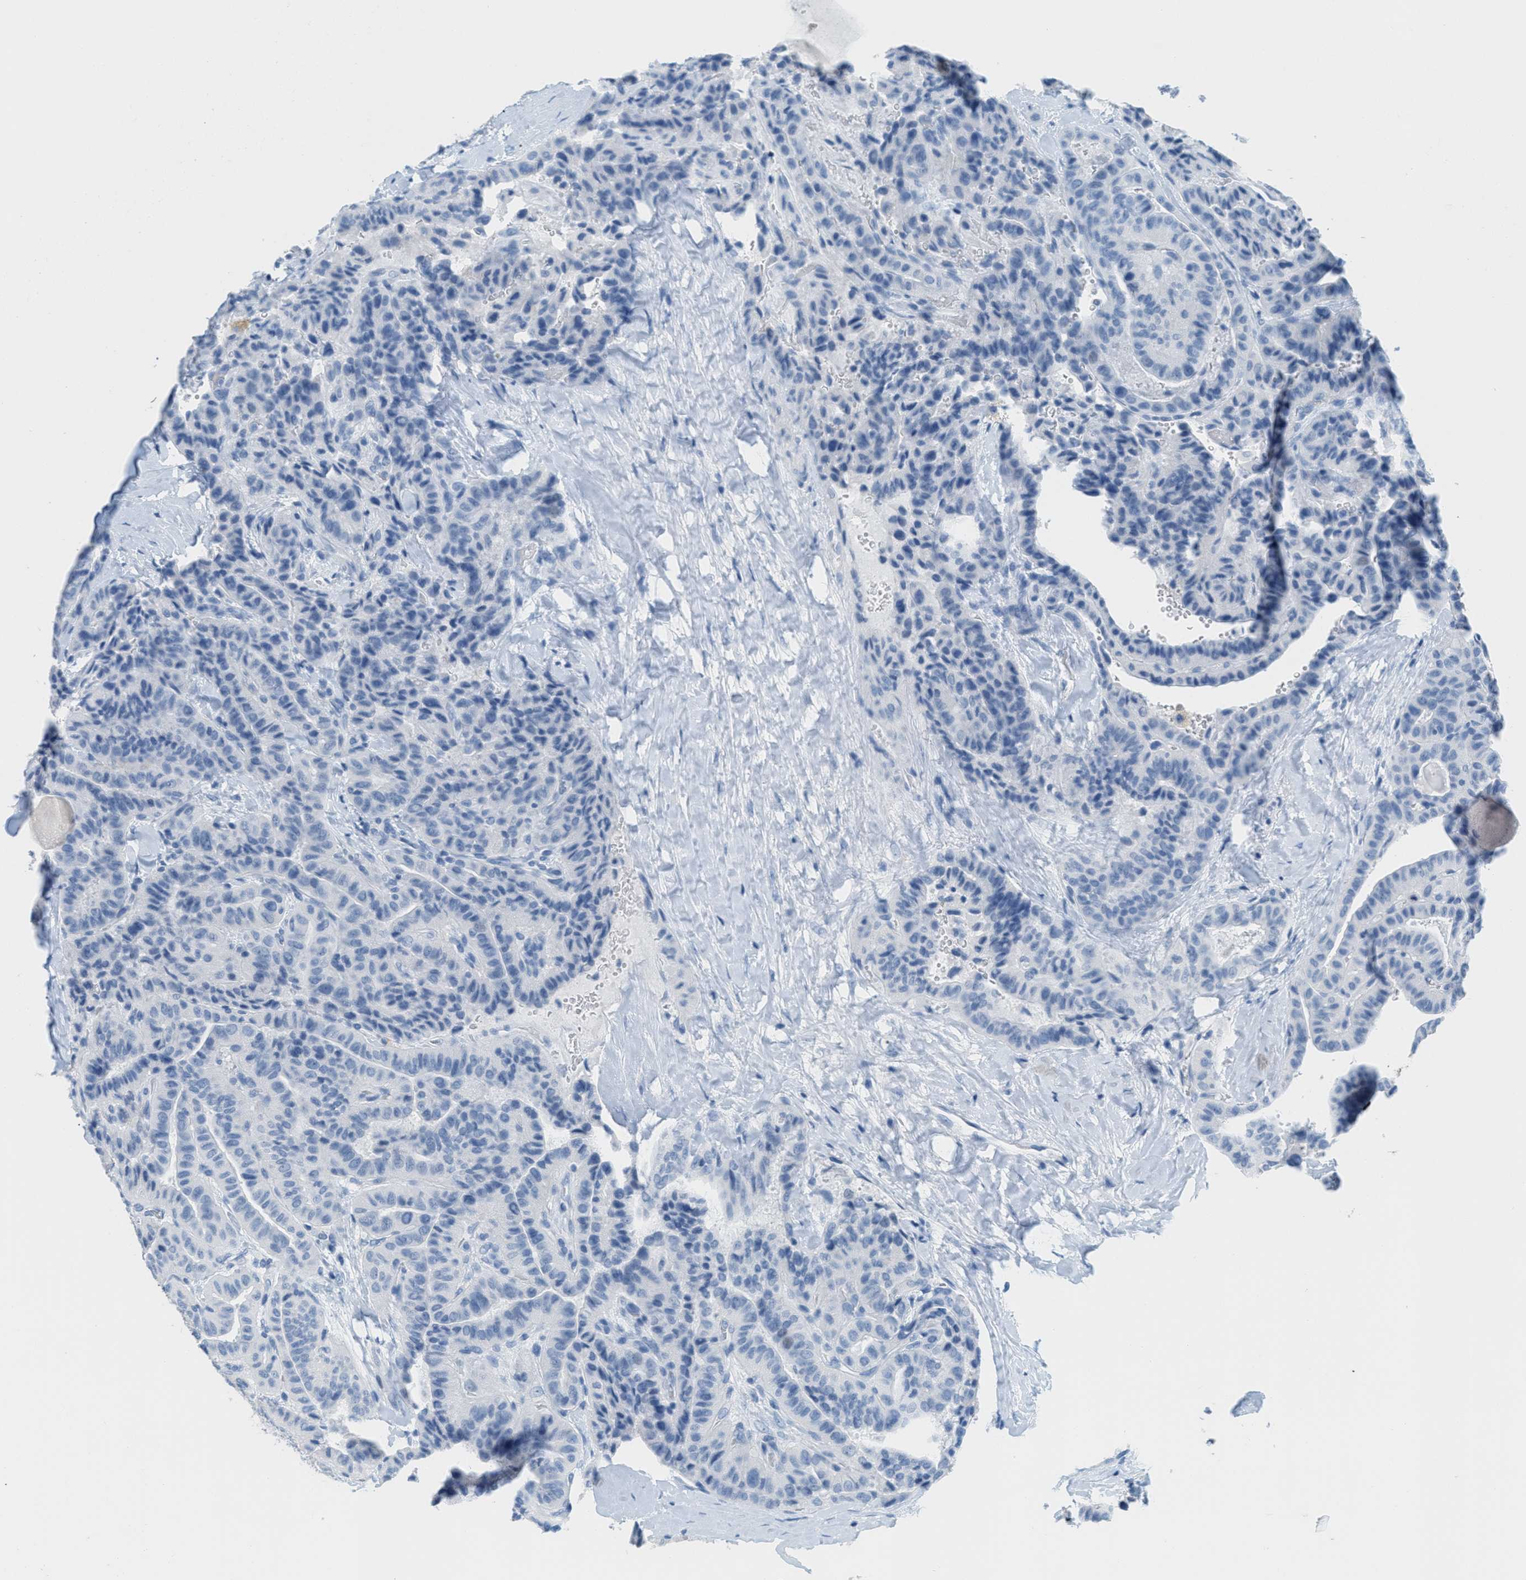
{"staining": {"intensity": "negative", "quantity": "none", "location": "none"}, "tissue": "thyroid cancer", "cell_type": "Tumor cells", "image_type": "cancer", "snomed": [{"axis": "morphology", "description": "Papillary adenocarcinoma, NOS"}, {"axis": "topography", "description": "Thyroid gland"}], "caption": "DAB immunohistochemical staining of human papillary adenocarcinoma (thyroid) reveals no significant expression in tumor cells.", "gene": "GPM6A", "patient": {"sex": "male", "age": 77}}